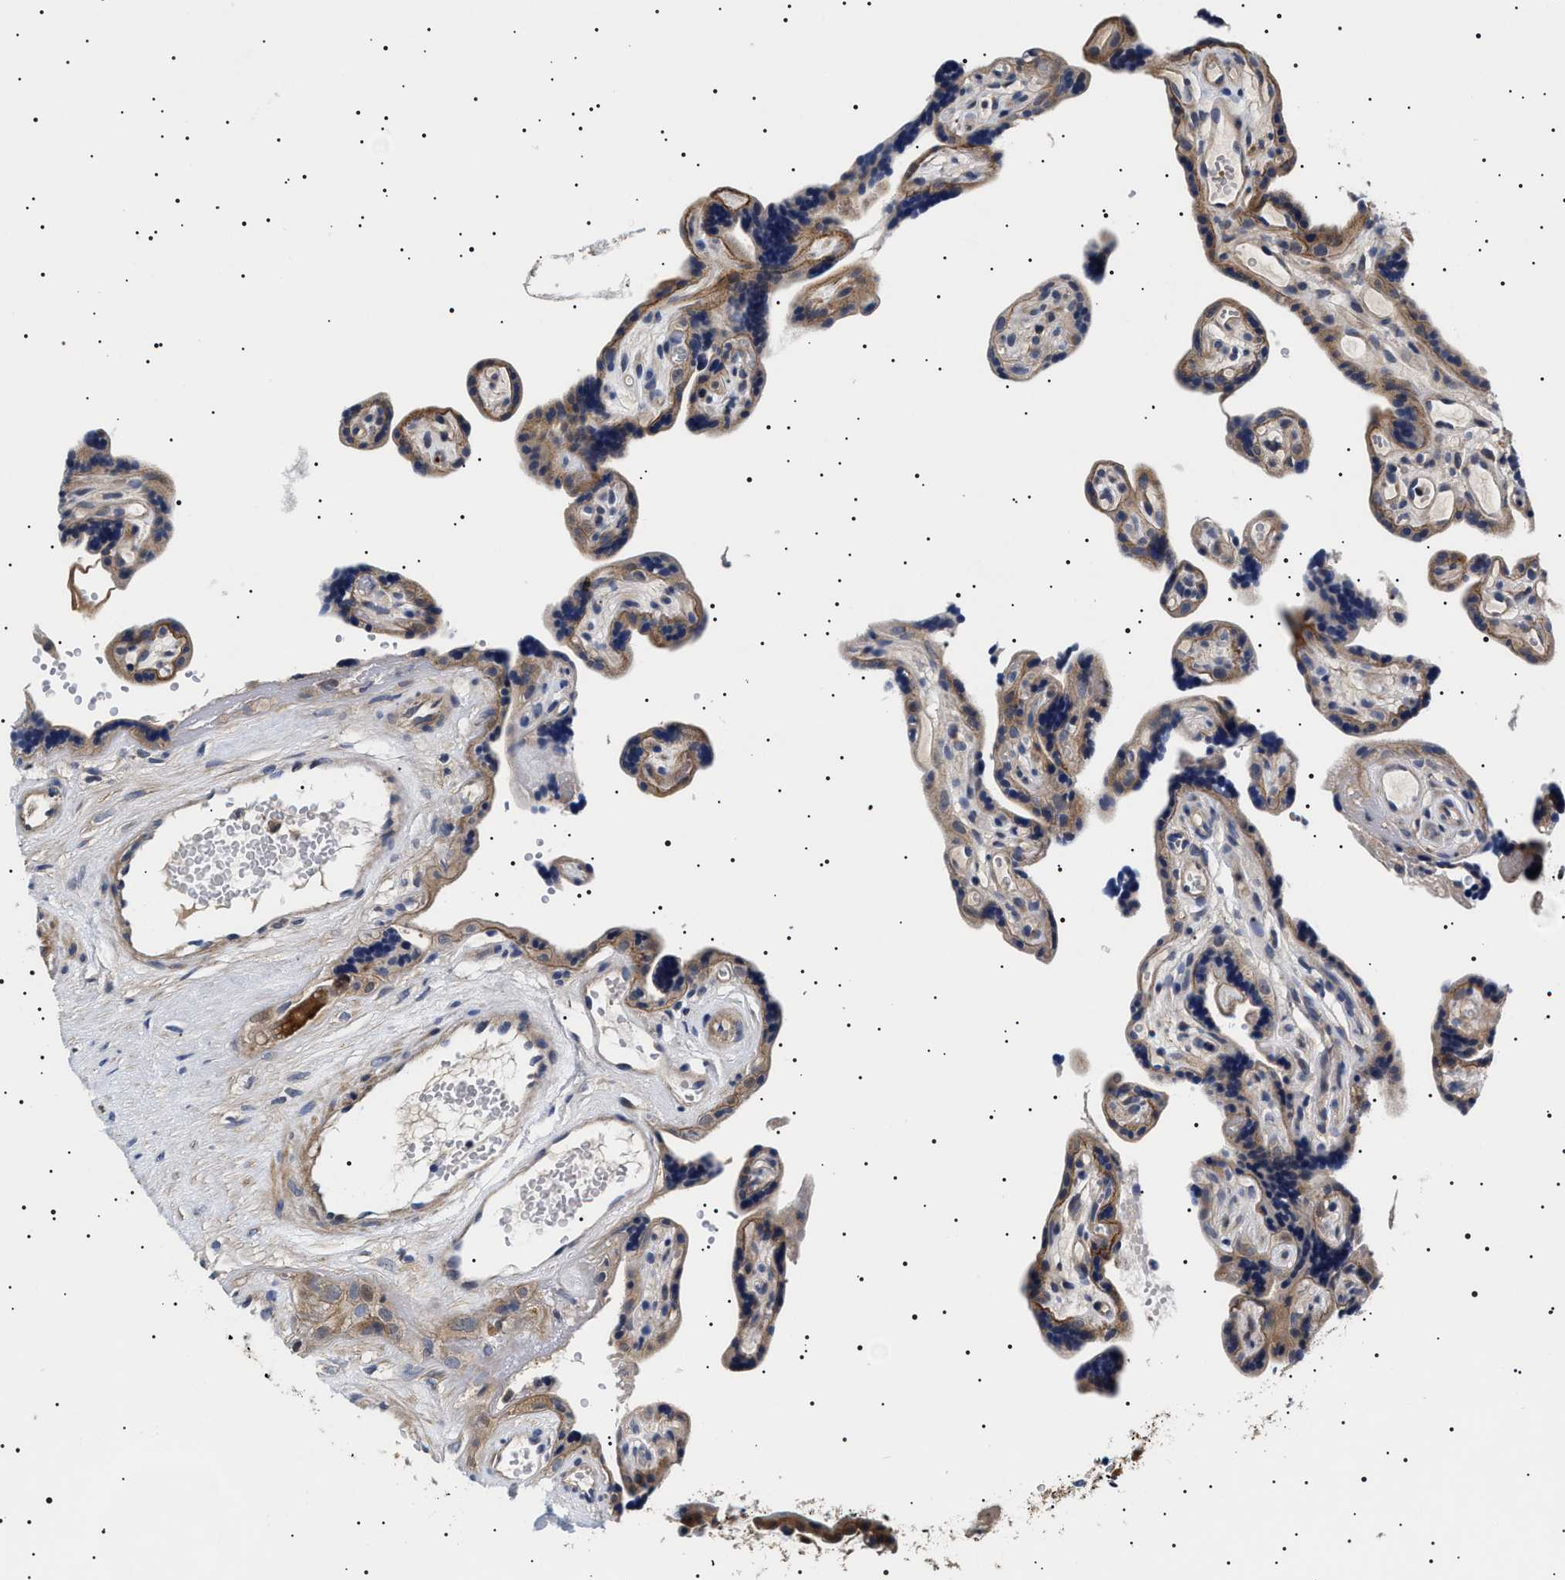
{"staining": {"intensity": "moderate", "quantity": "25%-75%", "location": "cytoplasmic/membranous"}, "tissue": "placenta", "cell_type": "Trophoblastic cells", "image_type": "normal", "snomed": [{"axis": "morphology", "description": "Normal tissue, NOS"}, {"axis": "topography", "description": "Placenta"}], "caption": "Protein expression analysis of unremarkable human placenta reveals moderate cytoplasmic/membranous staining in approximately 25%-75% of trophoblastic cells. Immunohistochemistry (ihc) stains the protein of interest in brown and the nuclei are stained blue.", "gene": "SLC4A7", "patient": {"sex": "female", "age": 30}}